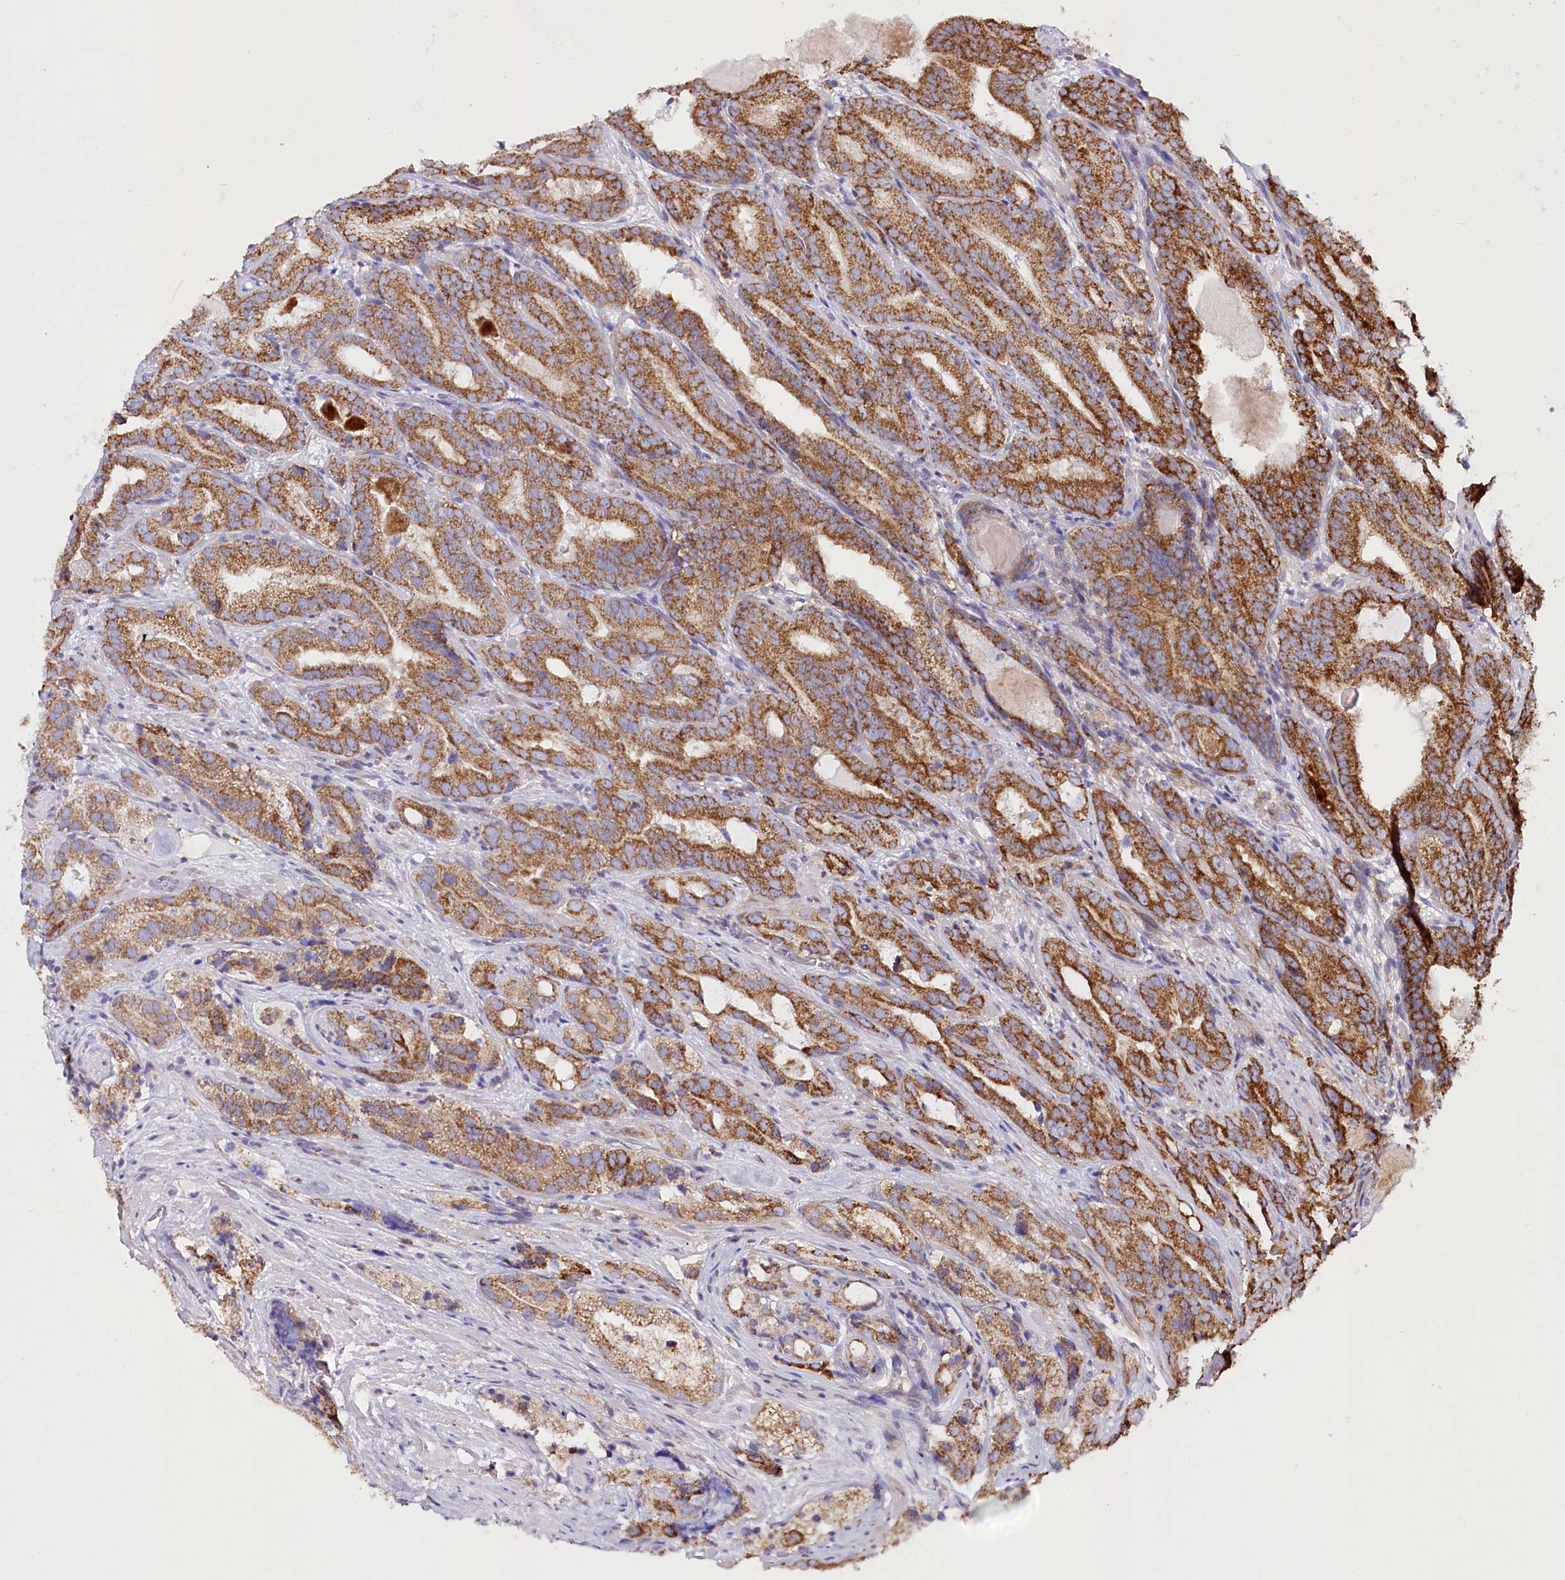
{"staining": {"intensity": "strong", "quantity": ">75%", "location": "cytoplasmic/membranous"}, "tissue": "prostate cancer", "cell_type": "Tumor cells", "image_type": "cancer", "snomed": [{"axis": "morphology", "description": "Adenocarcinoma, High grade"}, {"axis": "topography", "description": "Prostate"}], "caption": "The micrograph shows a brown stain indicating the presence of a protein in the cytoplasmic/membranous of tumor cells in high-grade adenocarcinoma (prostate).", "gene": "THUMPD3", "patient": {"sex": "male", "age": 57}}